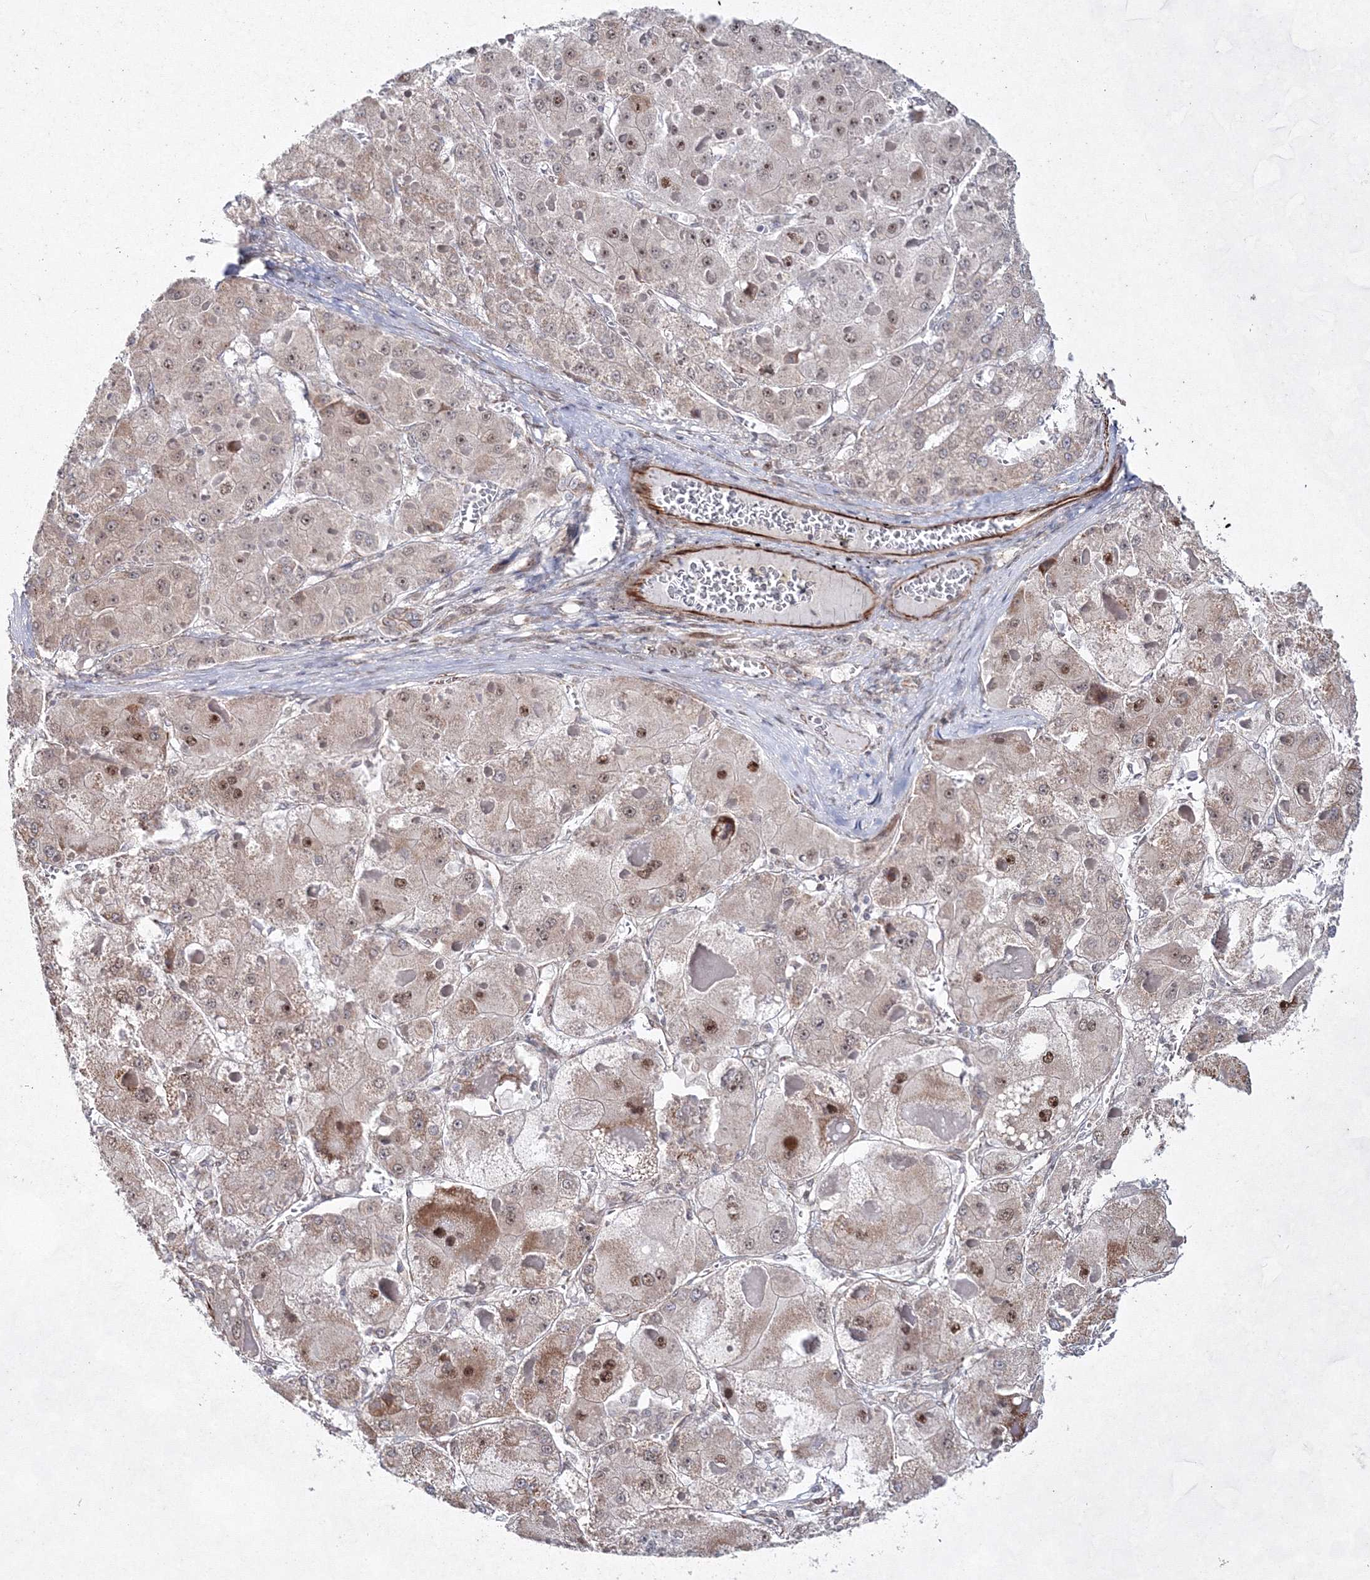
{"staining": {"intensity": "weak", "quantity": ">75%", "location": "cytoplasmic/membranous,nuclear"}, "tissue": "liver cancer", "cell_type": "Tumor cells", "image_type": "cancer", "snomed": [{"axis": "morphology", "description": "Carcinoma, Hepatocellular, NOS"}, {"axis": "topography", "description": "Liver"}], "caption": "DAB (3,3'-diaminobenzidine) immunohistochemical staining of human liver hepatocellular carcinoma shows weak cytoplasmic/membranous and nuclear protein expression in approximately >75% of tumor cells. The protein is stained brown, and the nuclei are stained in blue (DAB (3,3'-diaminobenzidine) IHC with brightfield microscopy, high magnification).", "gene": "SNIP1", "patient": {"sex": "female", "age": 73}}